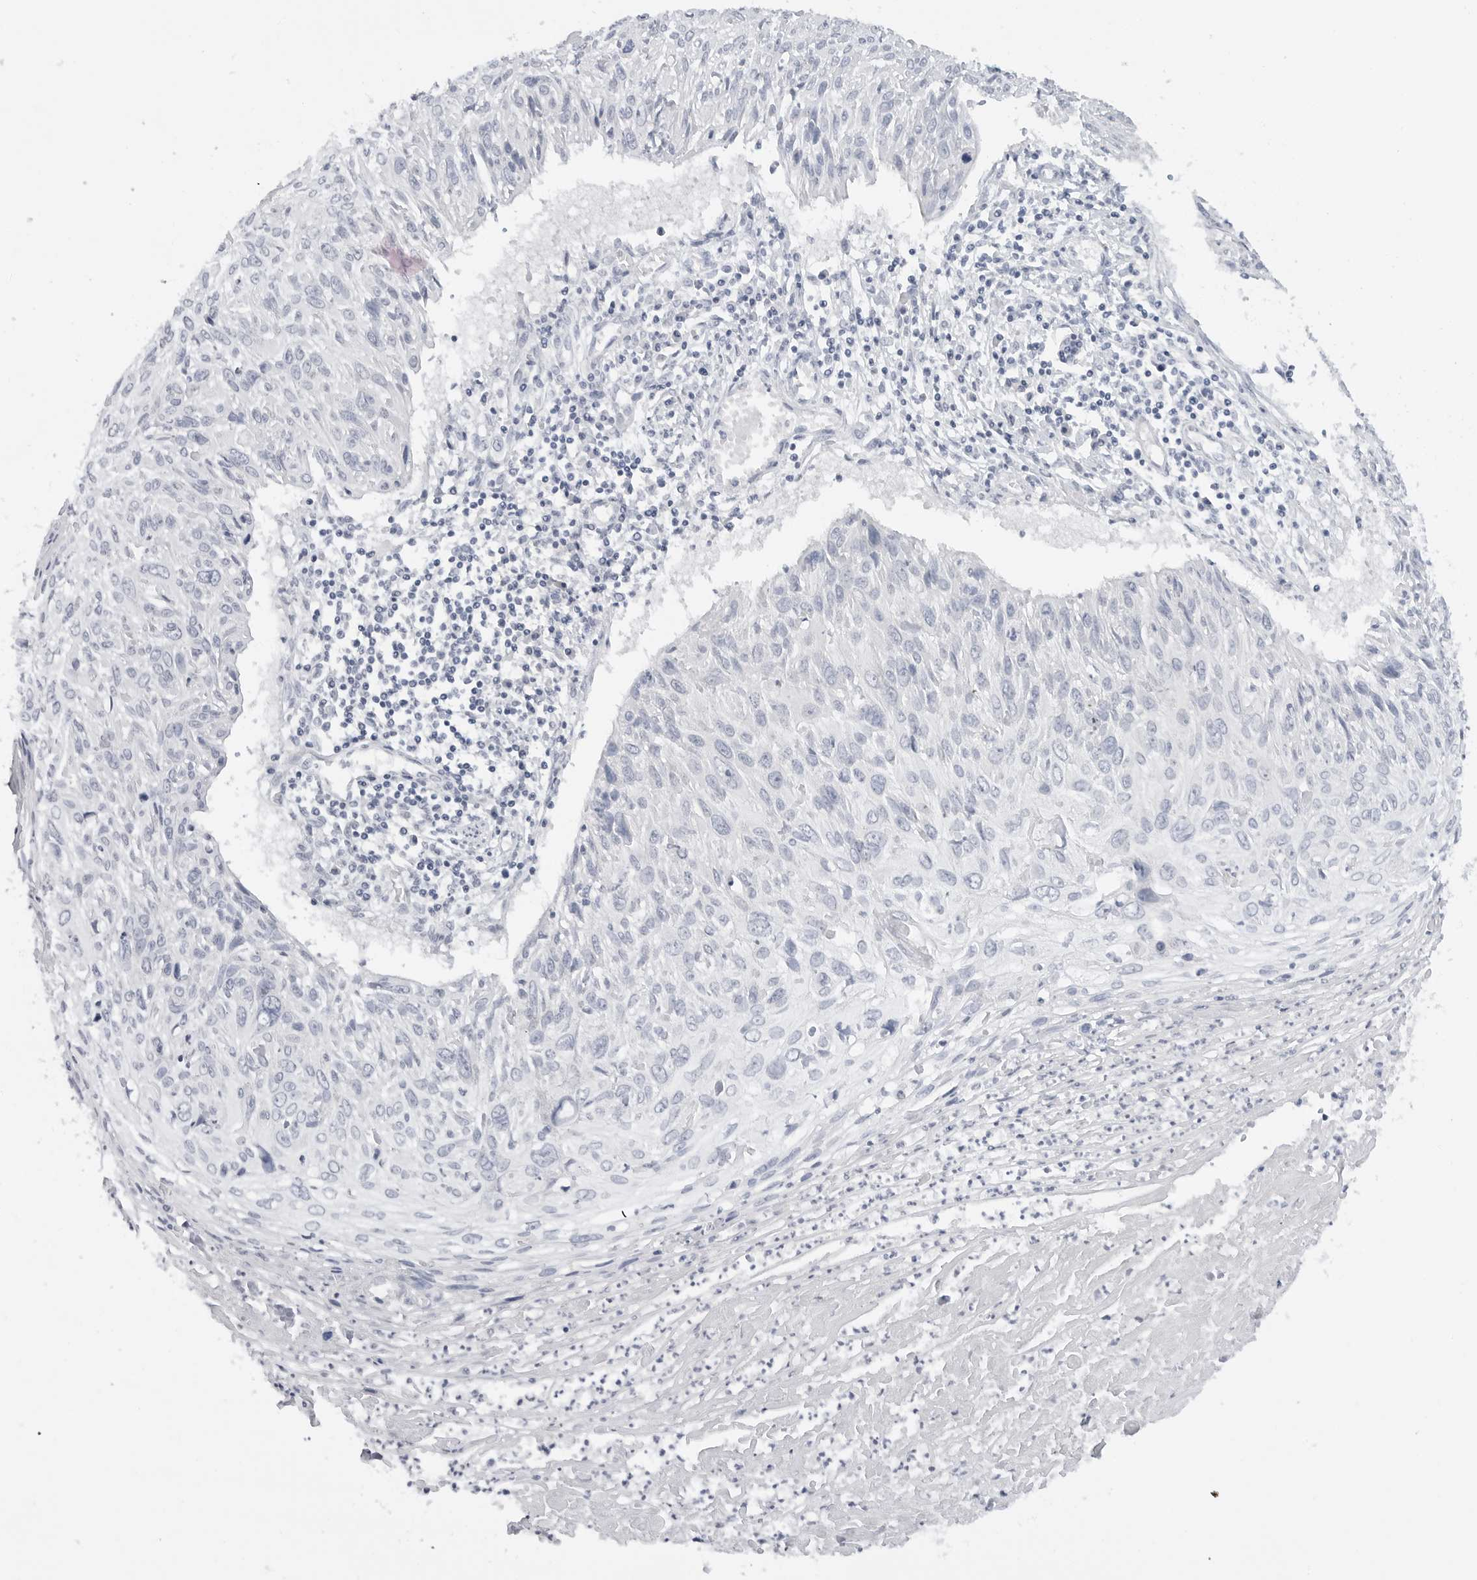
{"staining": {"intensity": "negative", "quantity": "none", "location": "none"}, "tissue": "cervical cancer", "cell_type": "Tumor cells", "image_type": "cancer", "snomed": [{"axis": "morphology", "description": "Squamous cell carcinoma, NOS"}, {"axis": "topography", "description": "Cervix"}], "caption": "Human squamous cell carcinoma (cervical) stained for a protein using IHC exhibits no positivity in tumor cells.", "gene": "MAP2K5", "patient": {"sex": "female", "age": 51}}